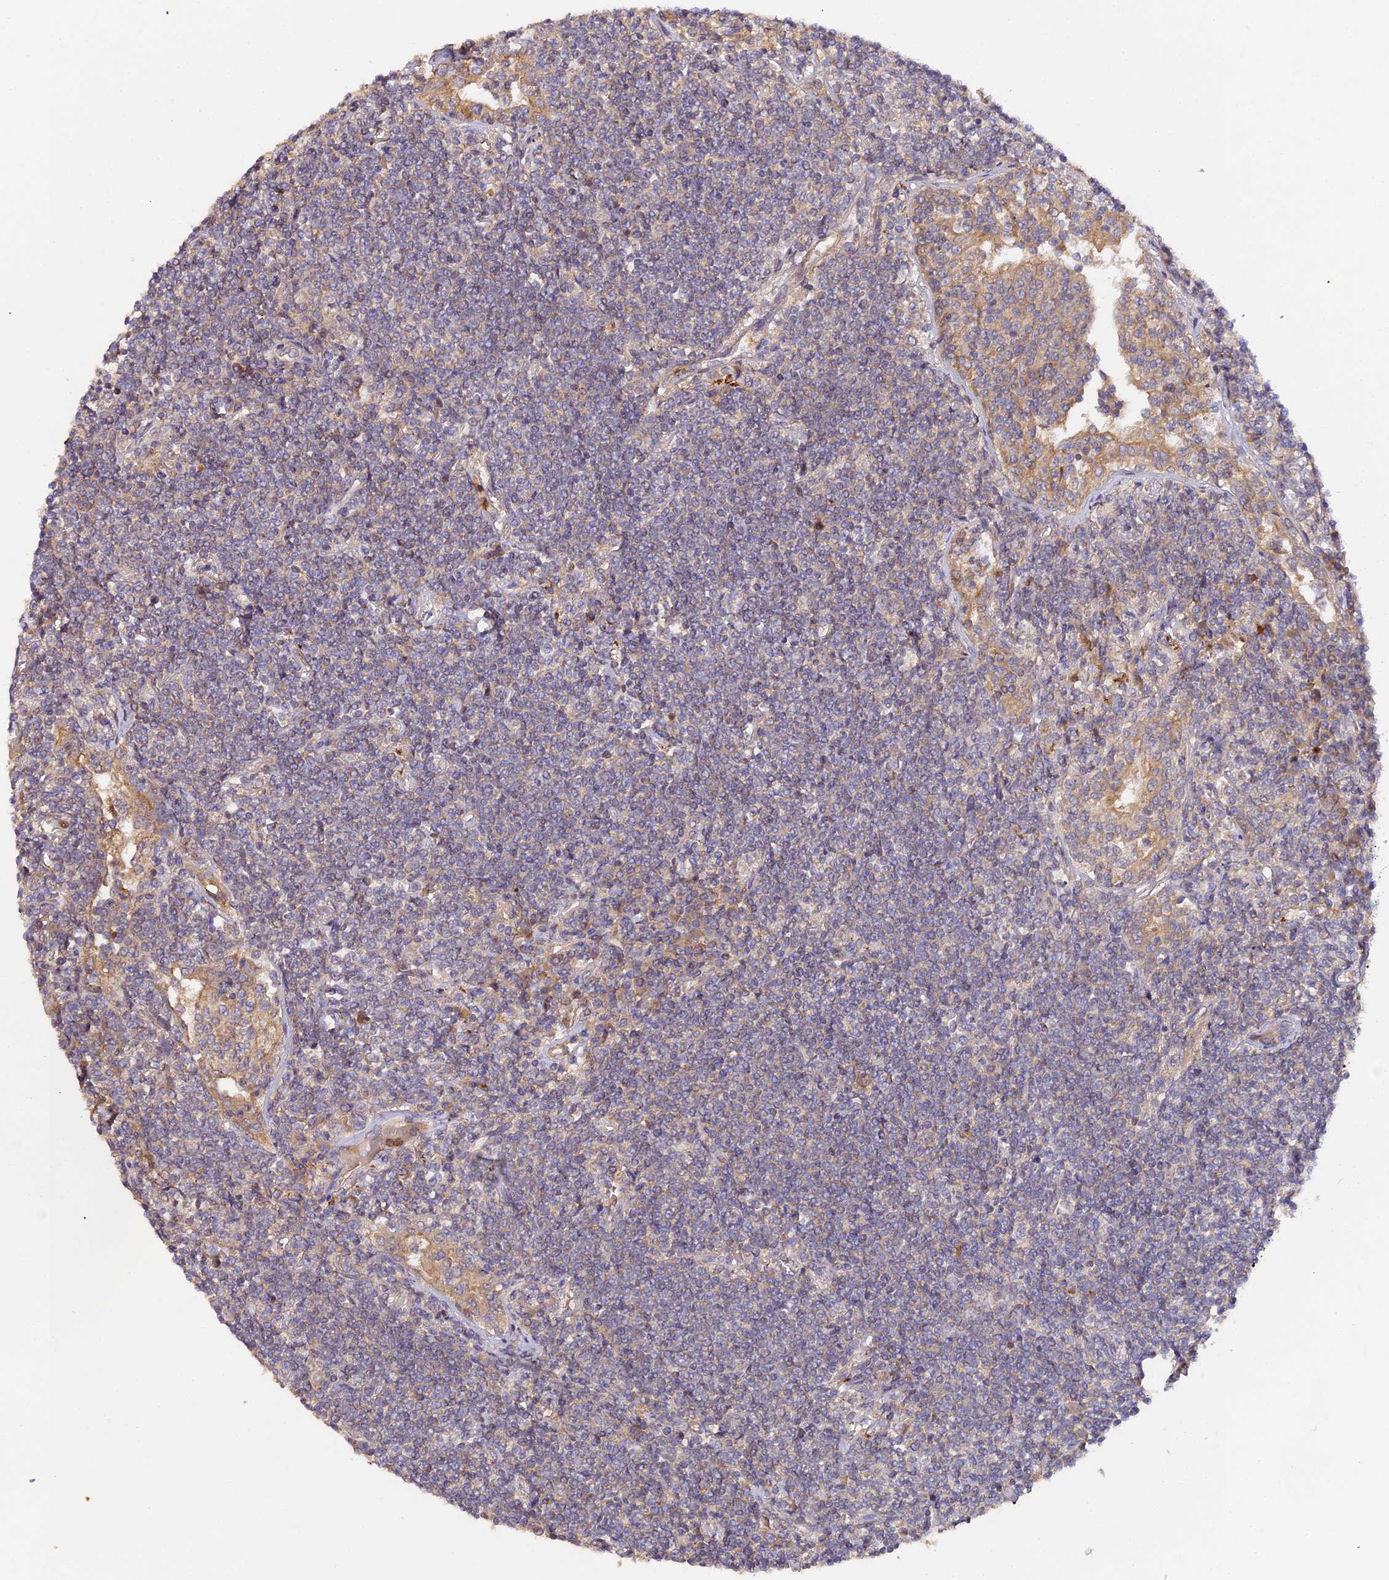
{"staining": {"intensity": "negative", "quantity": "none", "location": "none"}, "tissue": "lymphoma", "cell_type": "Tumor cells", "image_type": "cancer", "snomed": [{"axis": "morphology", "description": "Malignant lymphoma, non-Hodgkin's type, Low grade"}, {"axis": "topography", "description": "Lung"}], "caption": "The micrograph demonstrates no significant positivity in tumor cells of low-grade malignant lymphoma, non-Hodgkin's type. The staining is performed using DAB (3,3'-diaminobenzidine) brown chromogen with nuclei counter-stained in using hematoxylin.", "gene": "TRIM26", "patient": {"sex": "female", "age": 71}}